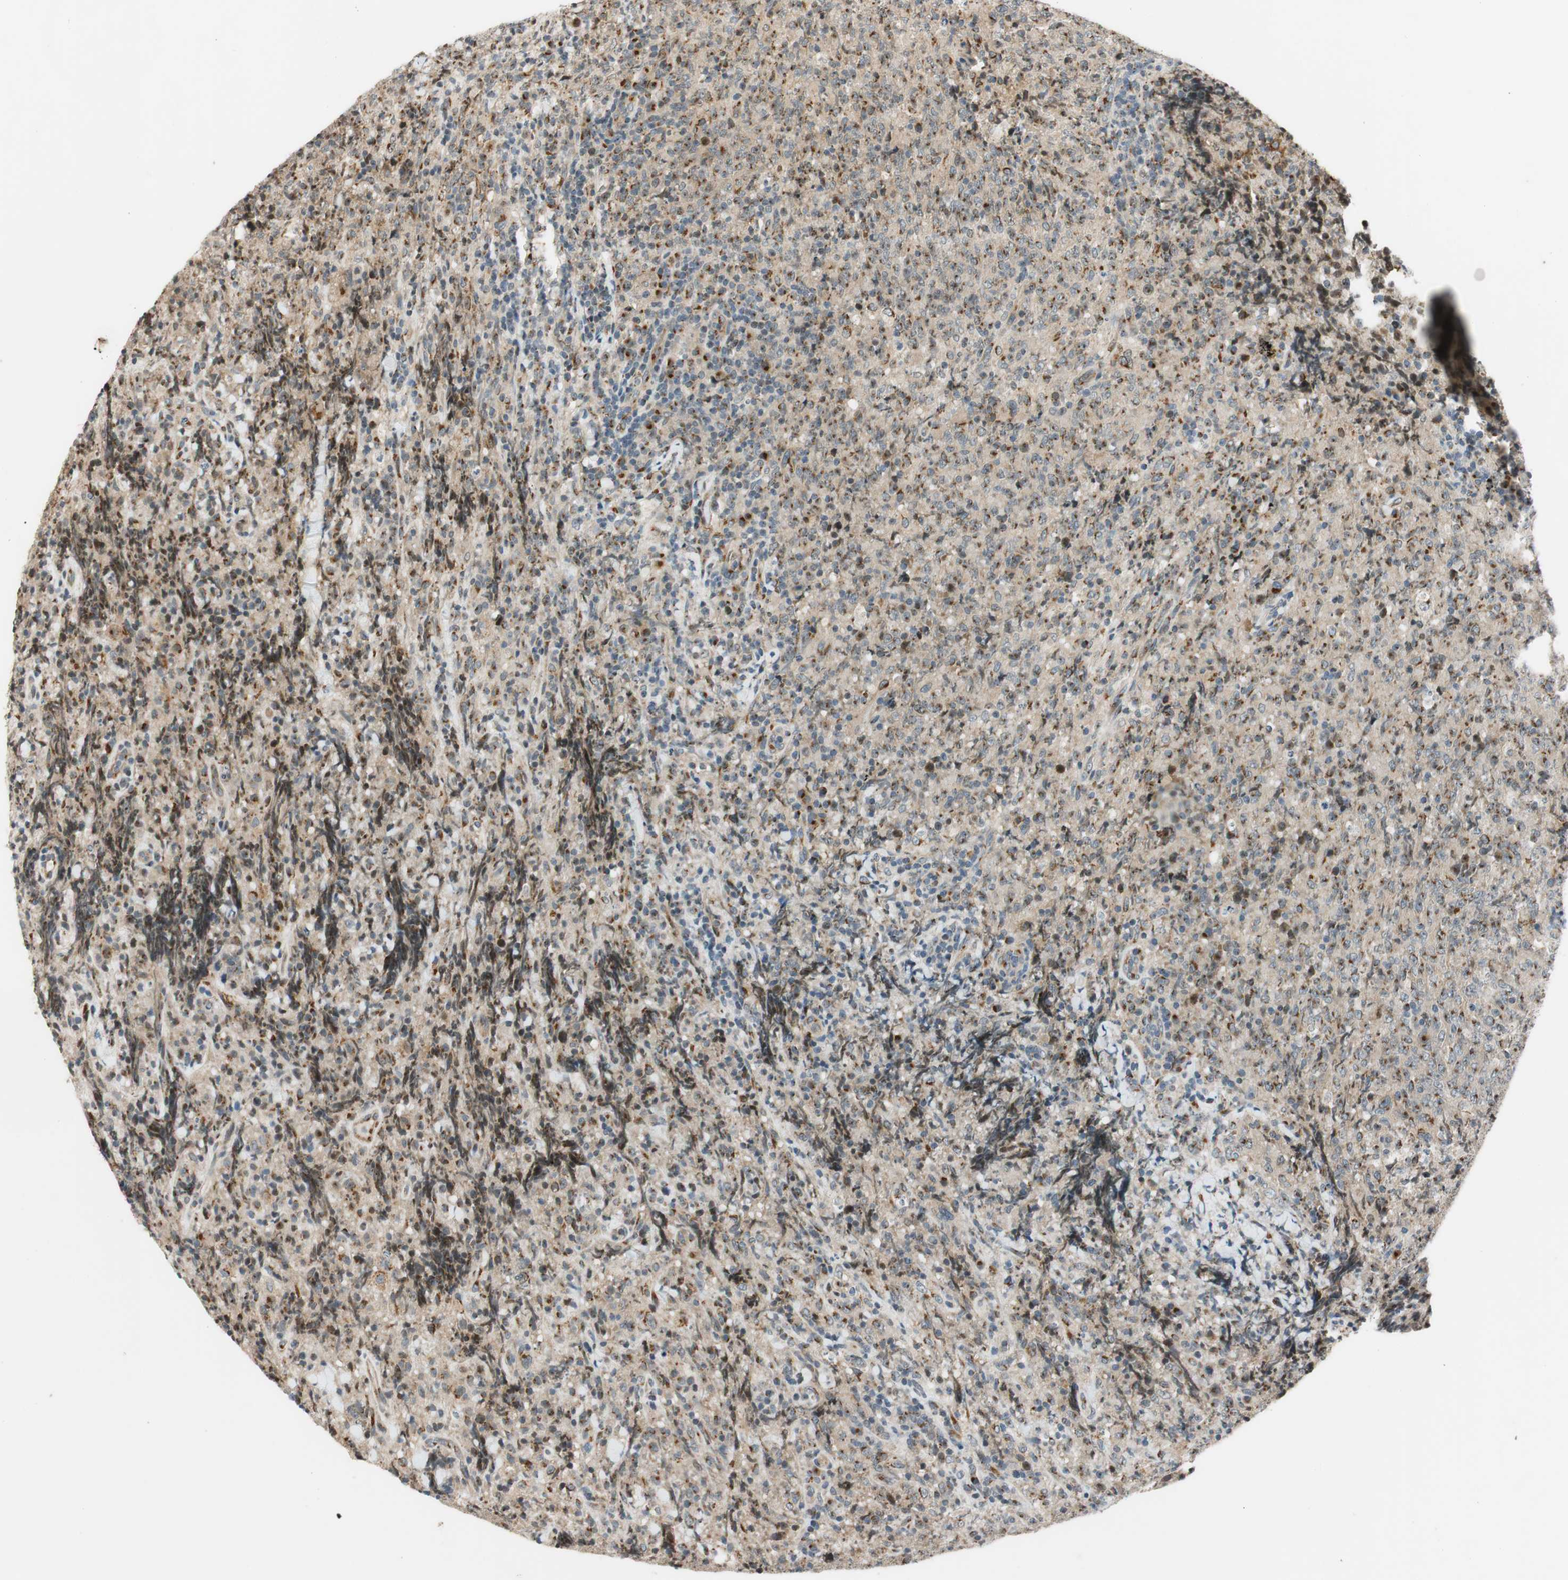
{"staining": {"intensity": "weak", "quantity": "<25%", "location": "cytoplasmic/membranous"}, "tissue": "lymphoma", "cell_type": "Tumor cells", "image_type": "cancer", "snomed": [{"axis": "morphology", "description": "Malignant lymphoma, non-Hodgkin's type, High grade"}, {"axis": "topography", "description": "Tonsil"}], "caption": "Tumor cells show no significant protein expression in lymphoma.", "gene": "NEO1", "patient": {"sex": "female", "age": 36}}